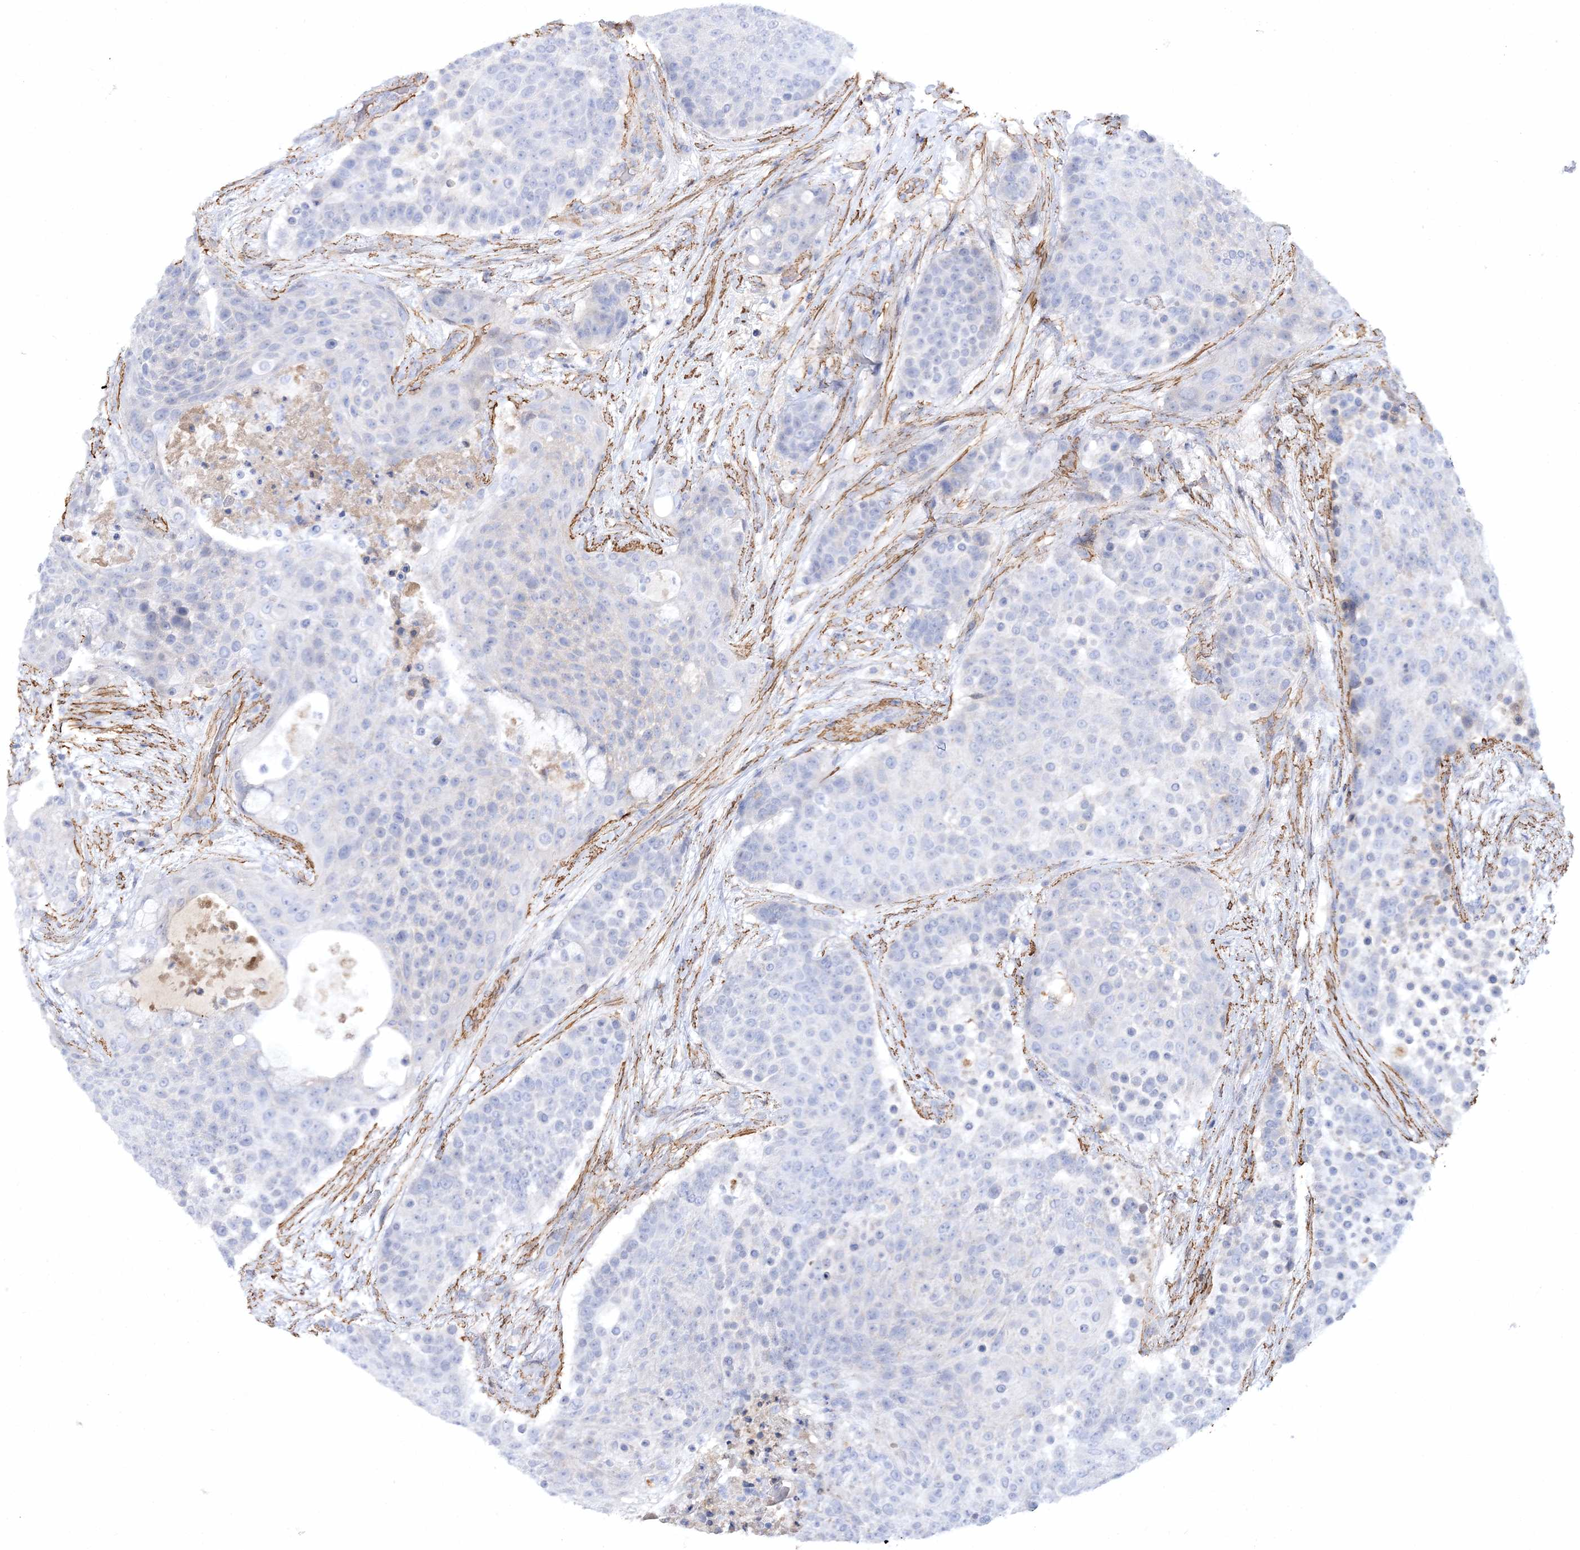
{"staining": {"intensity": "negative", "quantity": "none", "location": "none"}, "tissue": "urothelial cancer", "cell_type": "Tumor cells", "image_type": "cancer", "snomed": [{"axis": "morphology", "description": "Urothelial carcinoma, High grade"}, {"axis": "topography", "description": "Urinary bladder"}], "caption": "Tumor cells are negative for brown protein staining in urothelial cancer.", "gene": "RTN2", "patient": {"sex": "female", "age": 63}}